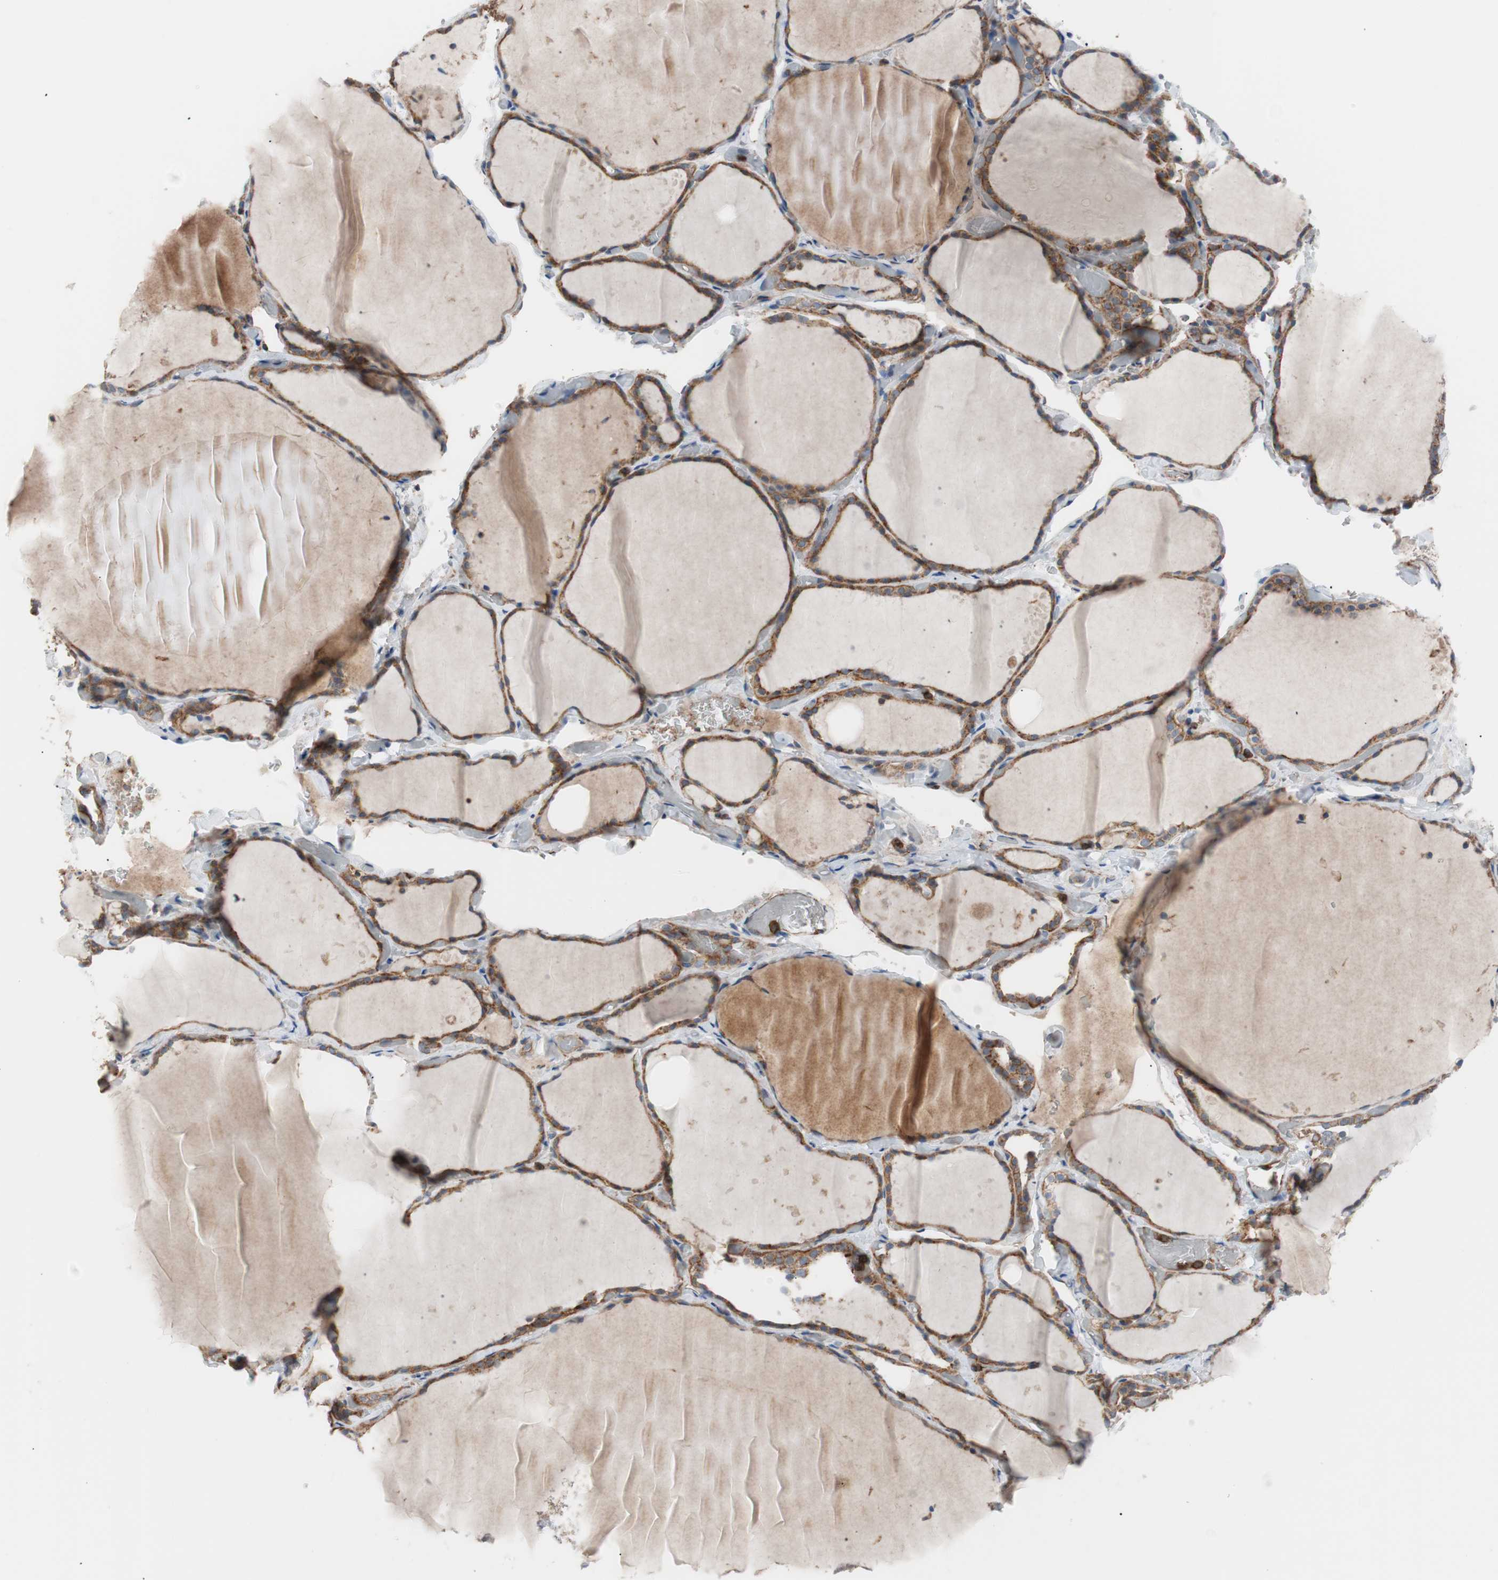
{"staining": {"intensity": "moderate", "quantity": ">75%", "location": "cytoplasmic/membranous"}, "tissue": "thyroid gland", "cell_type": "Glandular cells", "image_type": "normal", "snomed": [{"axis": "morphology", "description": "Normal tissue, NOS"}, {"axis": "topography", "description": "Thyroid gland"}], "caption": "The micrograph exhibits staining of unremarkable thyroid gland, revealing moderate cytoplasmic/membranous protein expression (brown color) within glandular cells. Using DAB (brown) and hematoxylin (blue) stains, captured at high magnification using brightfield microscopy.", "gene": "FLOT2", "patient": {"sex": "female", "age": 22}}